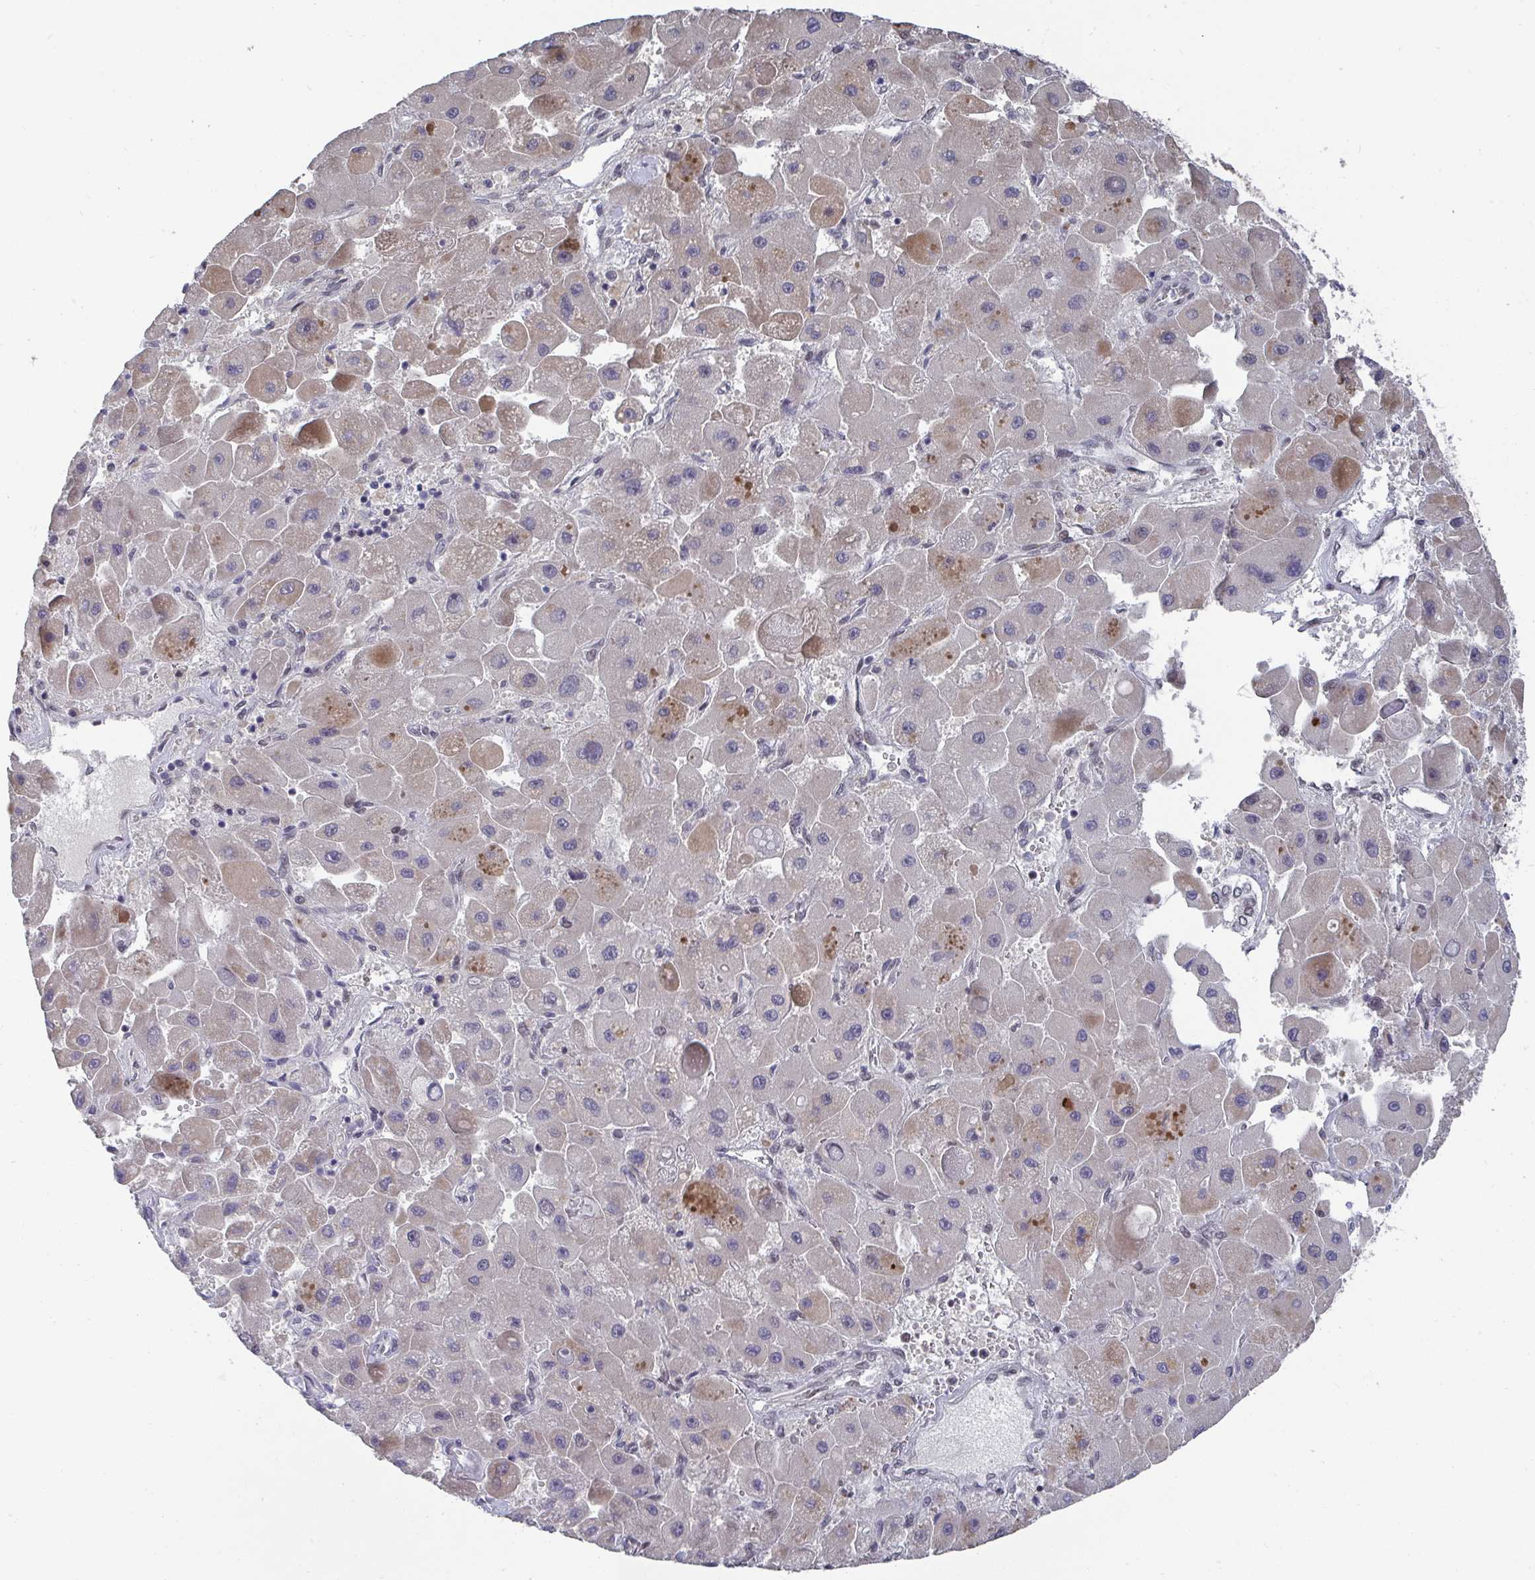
{"staining": {"intensity": "negative", "quantity": "none", "location": "none"}, "tissue": "liver cancer", "cell_type": "Tumor cells", "image_type": "cancer", "snomed": [{"axis": "morphology", "description": "Carcinoma, Hepatocellular, NOS"}, {"axis": "topography", "description": "Liver"}], "caption": "Immunohistochemistry (IHC) image of neoplastic tissue: human liver cancer stained with DAB displays no significant protein staining in tumor cells.", "gene": "JMJD1C", "patient": {"sex": "male", "age": 24}}